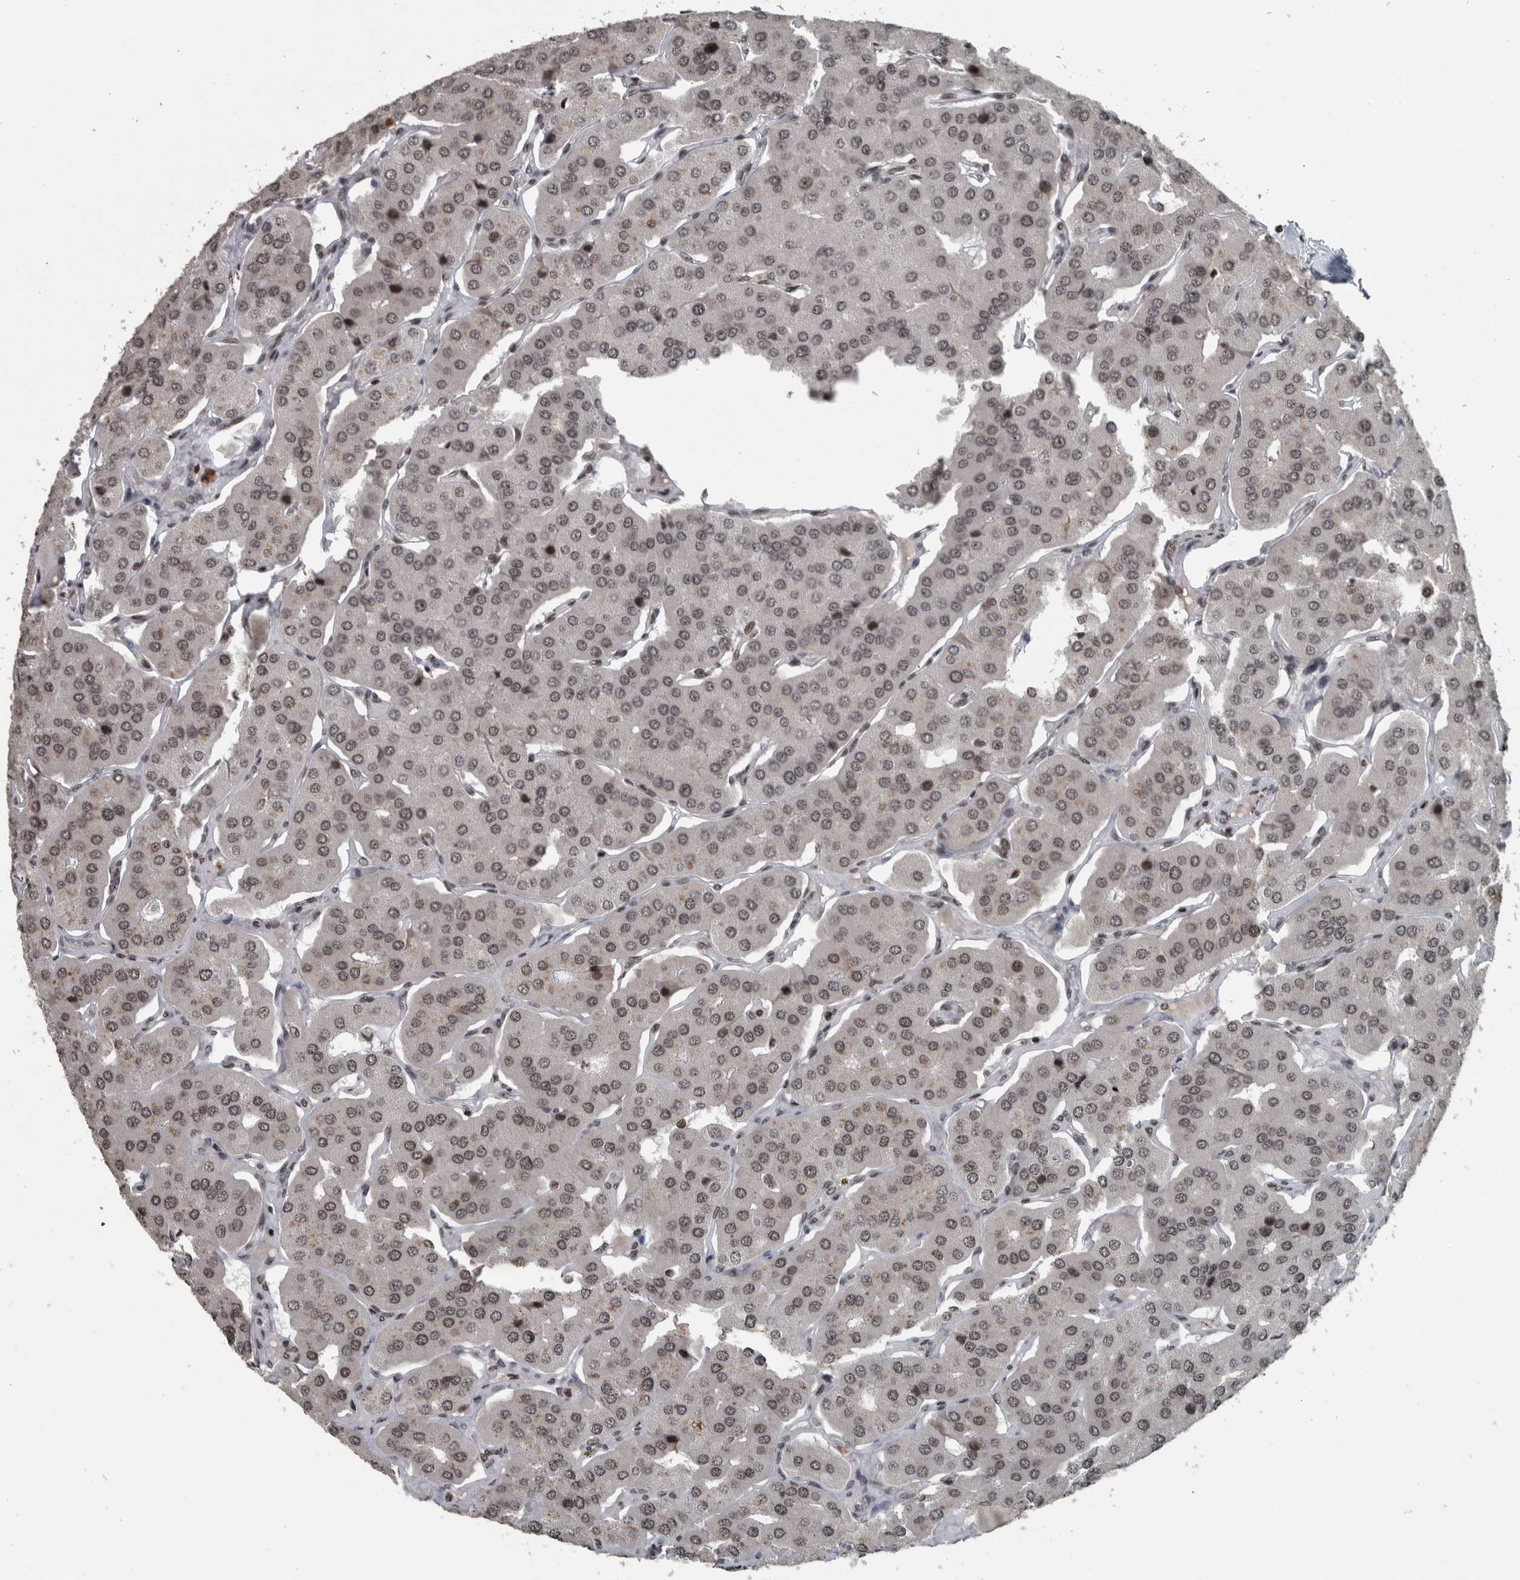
{"staining": {"intensity": "strong", "quantity": ">75%", "location": "nuclear"}, "tissue": "parathyroid gland", "cell_type": "Glandular cells", "image_type": "normal", "snomed": [{"axis": "morphology", "description": "Normal tissue, NOS"}, {"axis": "morphology", "description": "Adenoma, NOS"}, {"axis": "topography", "description": "Parathyroid gland"}], "caption": "DAB (3,3'-diaminobenzidine) immunohistochemical staining of benign parathyroid gland displays strong nuclear protein staining in about >75% of glandular cells.", "gene": "UNC50", "patient": {"sex": "female", "age": 86}}